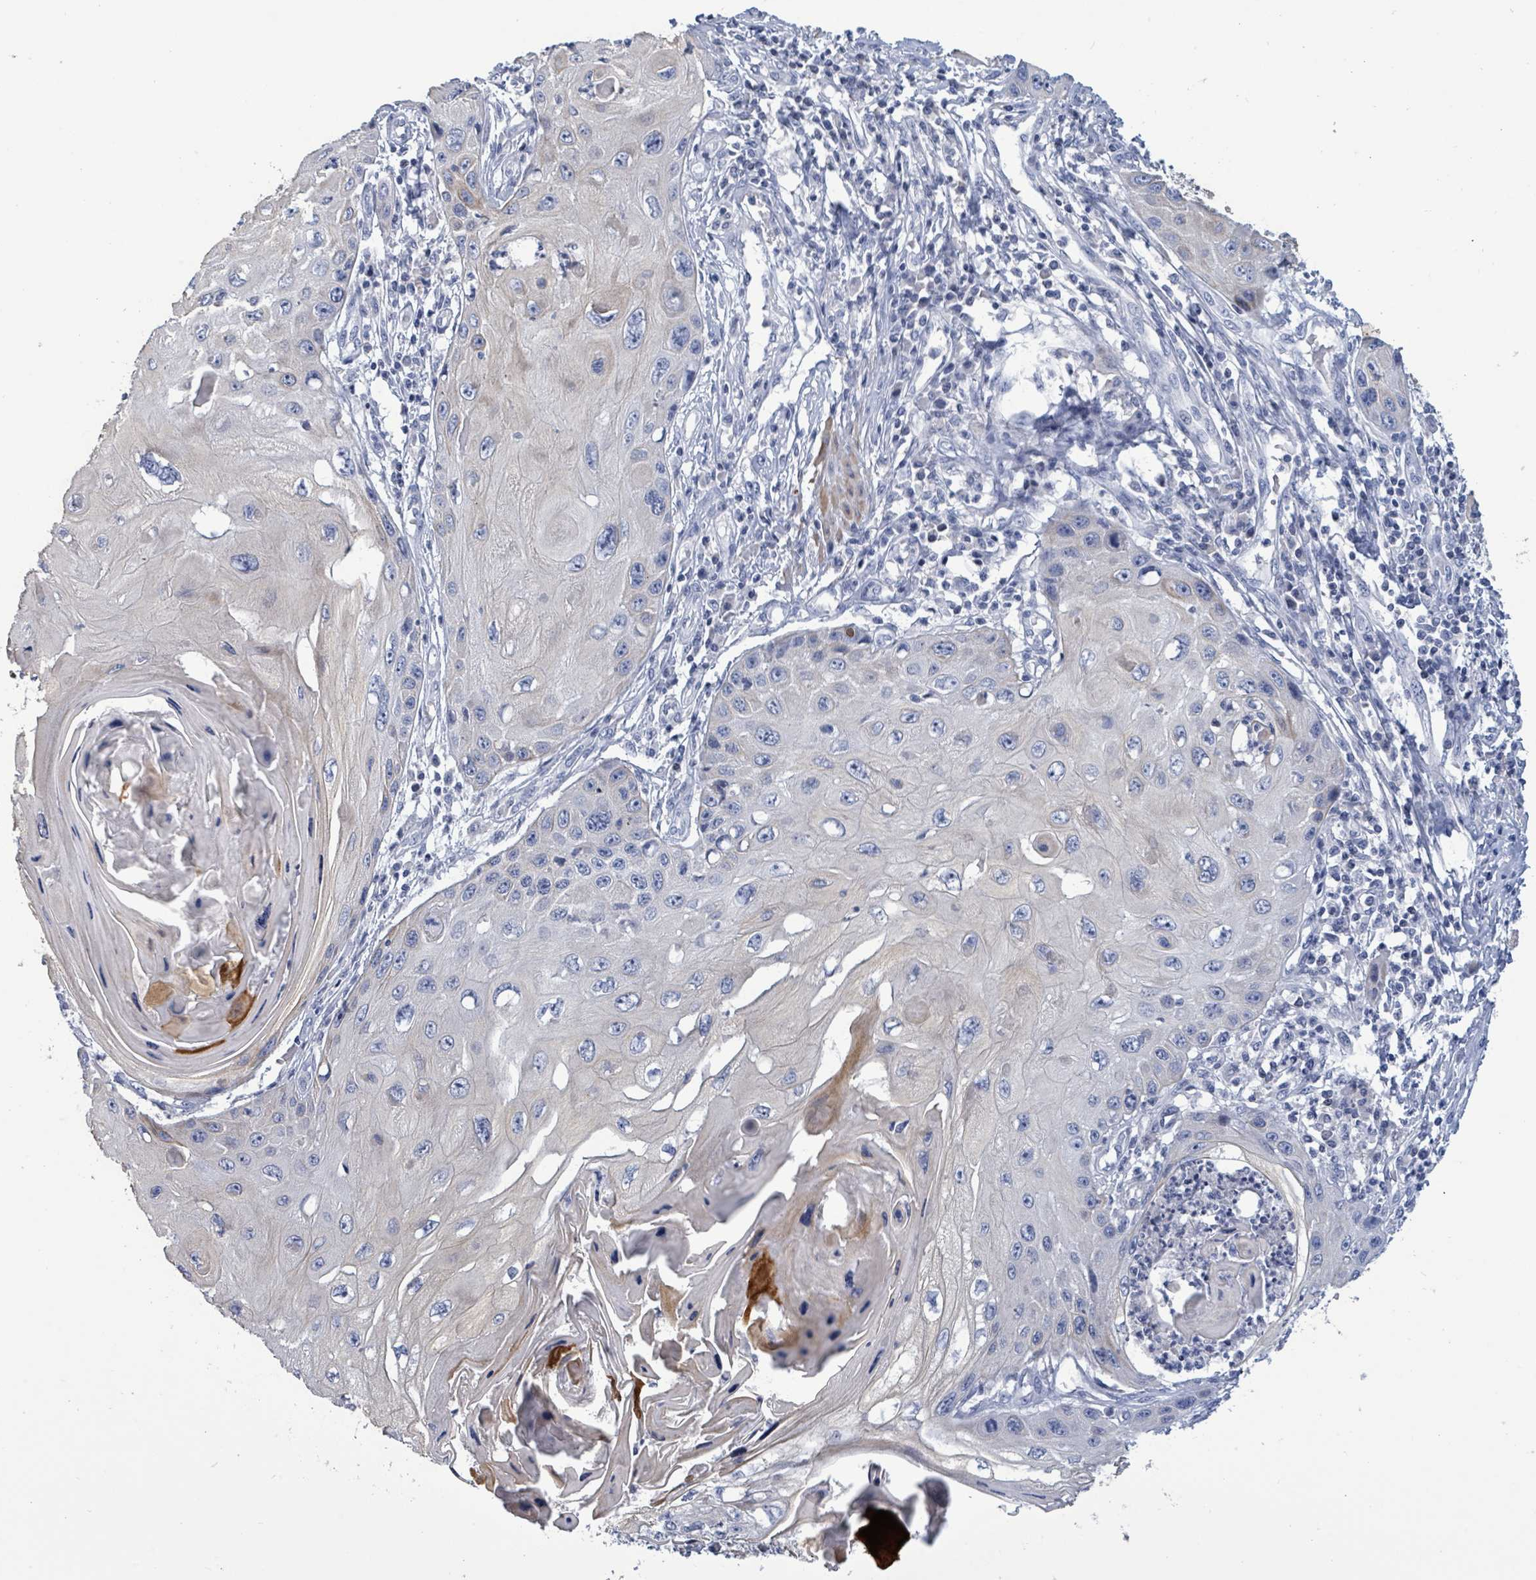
{"staining": {"intensity": "negative", "quantity": "none", "location": "none"}, "tissue": "skin cancer", "cell_type": "Tumor cells", "image_type": "cancer", "snomed": [{"axis": "morphology", "description": "Squamous cell carcinoma, NOS"}, {"axis": "topography", "description": "Skin"}, {"axis": "topography", "description": "Vulva"}], "caption": "This is a histopathology image of IHC staining of squamous cell carcinoma (skin), which shows no staining in tumor cells.", "gene": "NTN3", "patient": {"sex": "female", "age": 44}}